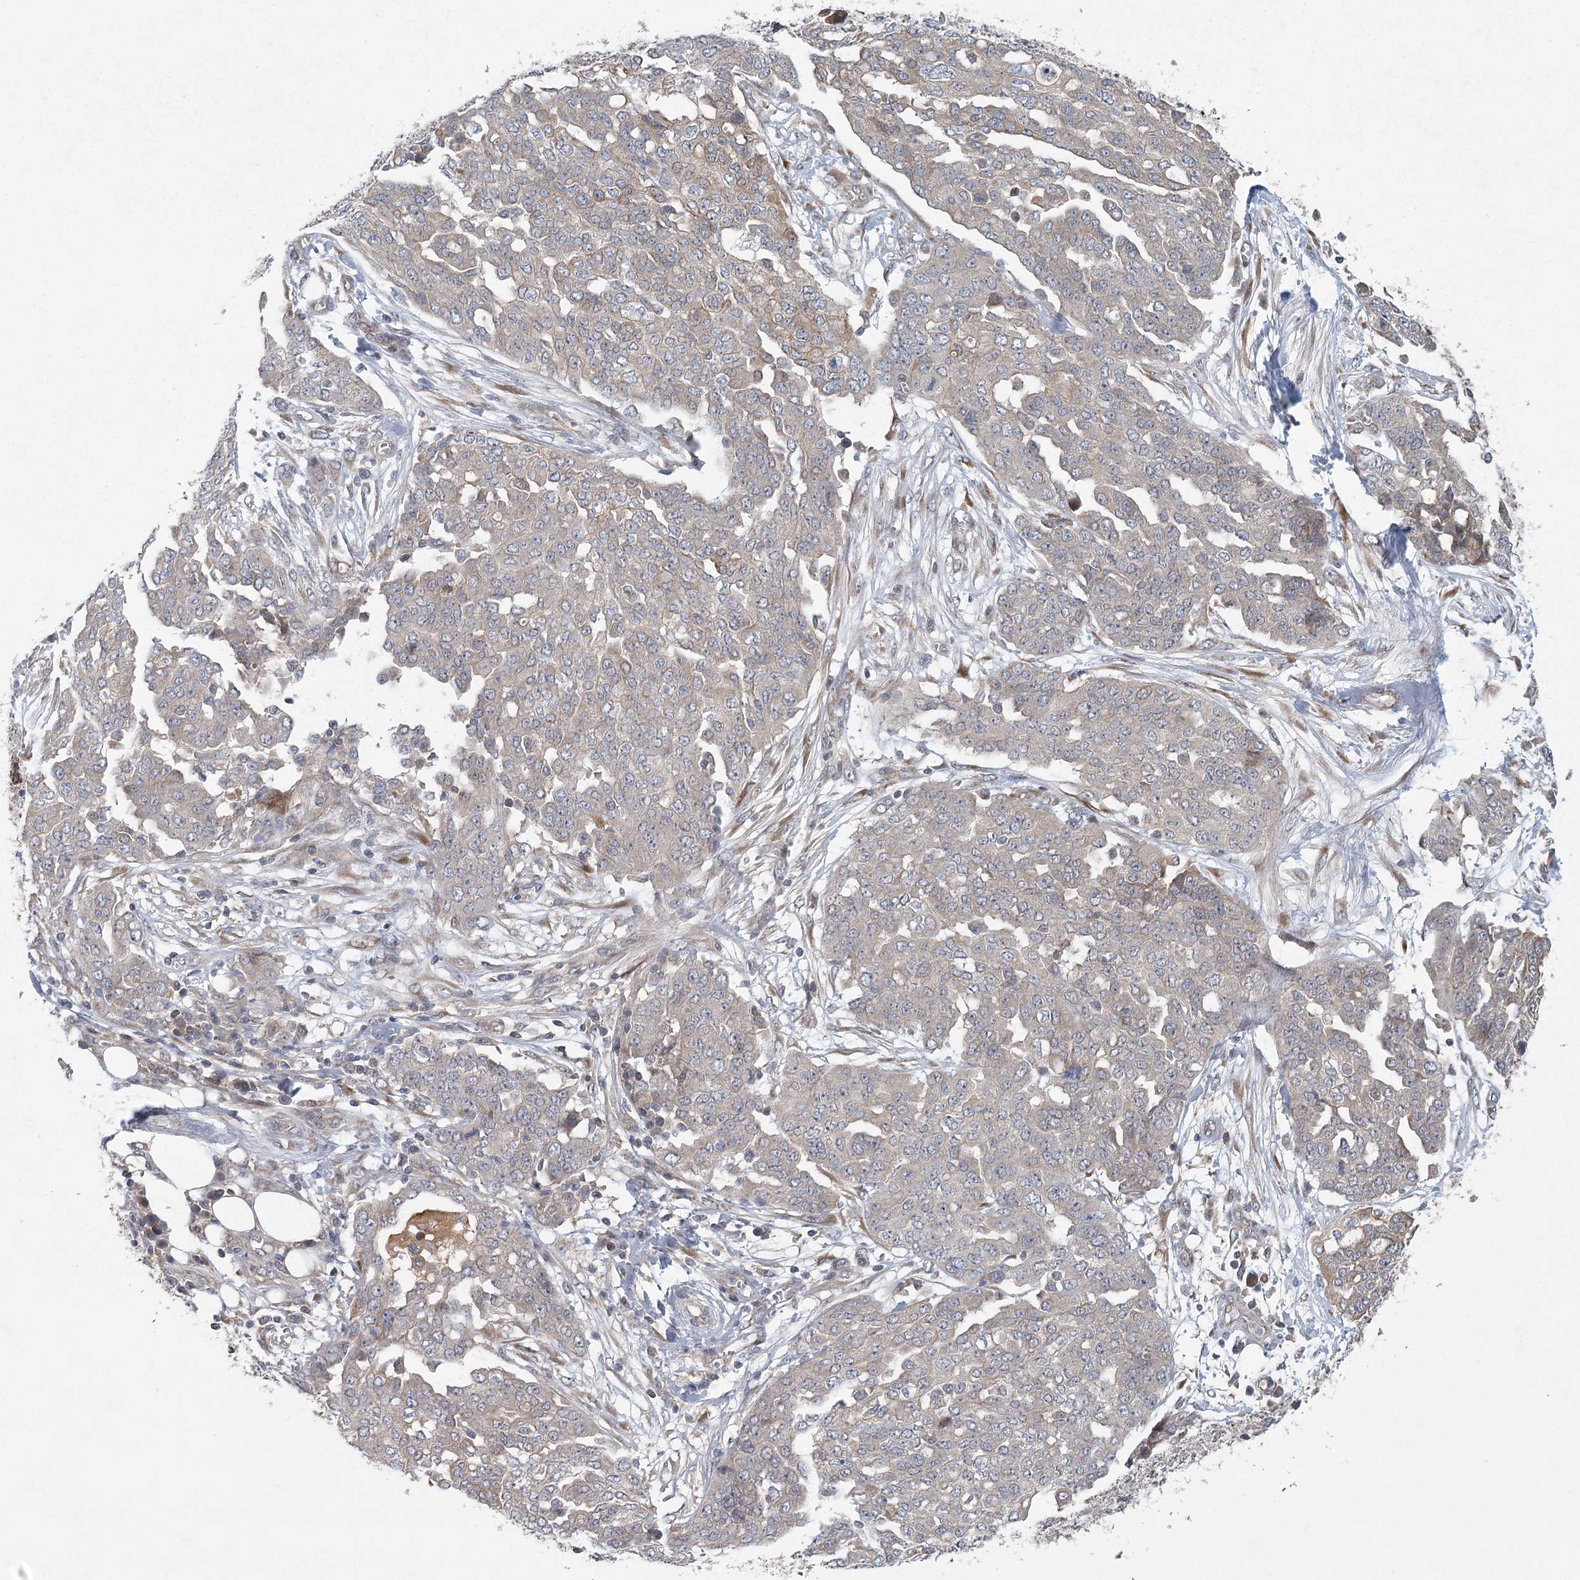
{"staining": {"intensity": "weak", "quantity": "<25%", "location": "cytoplasmic/membranous"}, "tissue": "ovarian cancer", "cell_type": "Tumor cells", "image_type": "cancer", "snomed": [{"axis": "morphology", "description": "Cystadenocarcinoma, serous, NOS"}, {"axis": "topography", "description": "Soft tissue"}, {"axis": "topography", "description": "Ovary"}], "caption": "The histopathology image exhibits no significant positivity in tumor cells of ovarian cancer (serous cystadenocarcinoma). Nuclei are stained in blue.", "gene": "LRRC14B", "patient": {"sex": "female", "age": 57}}